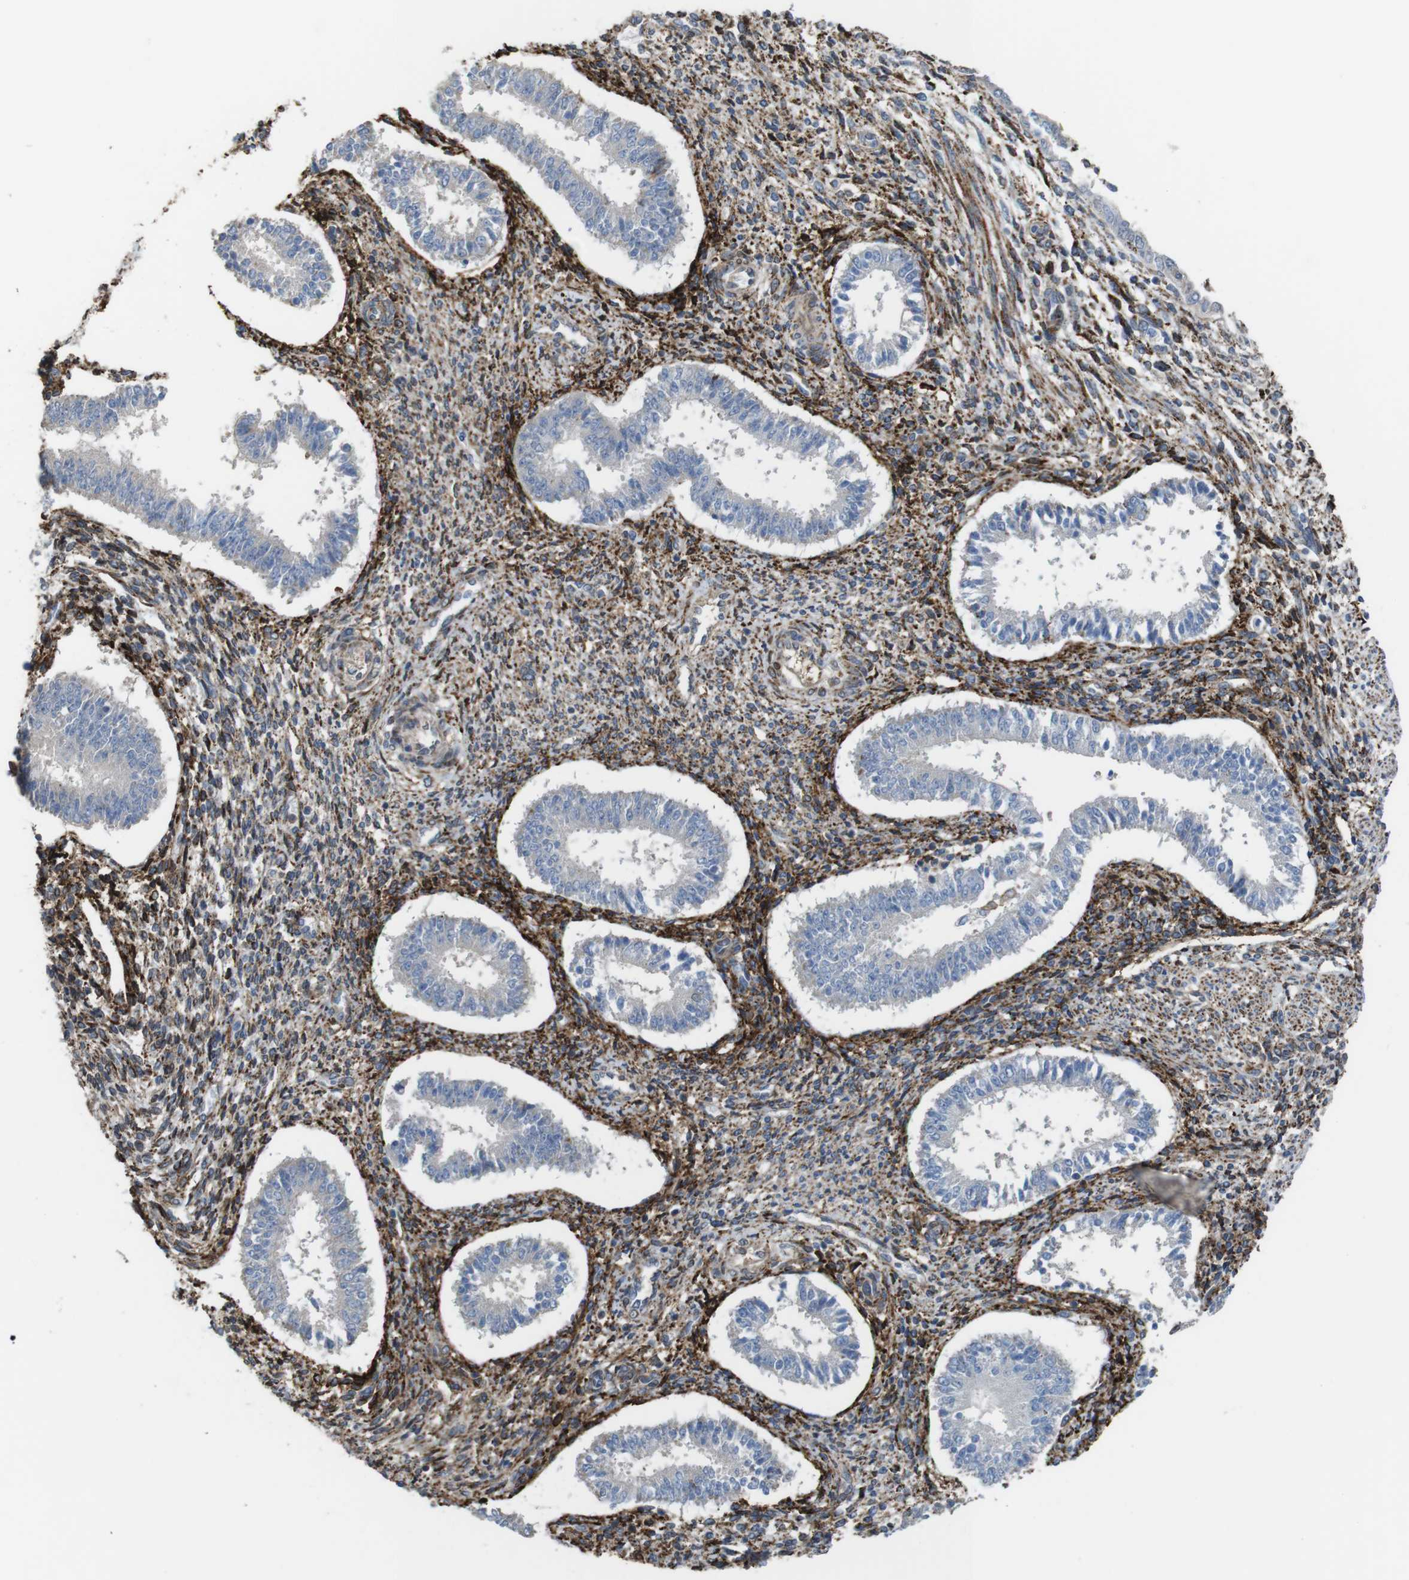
{"staining": {"intensity": "strong", "quantity": ">75%", "location": "cytoplasmic/membranous"}, "tissue": "endometrium", "cell_type": "Cells in endometrial stroma", "image_type": "normal", "snomed": [{"axis": "morphology", "description": "Normal tissue, NOS"}, {"axis": "topography", "description": "Endometrium"}], "caption": "IHC staining of benign endometrium, which reveals high levels of strong cytoplasmic/membranous positivity in approximately >75% of cells in endometrial stroma indicating strong cytoplasmic/membranous protein staining. The staining was performed using DAB (3,3'-diaminobenzidine) (brown) for protein detection and nuclei were counterstained in hematoxylin (blue).", "gene": "PCOLCE2", "patient": {"sex": "female", "age": 35}}